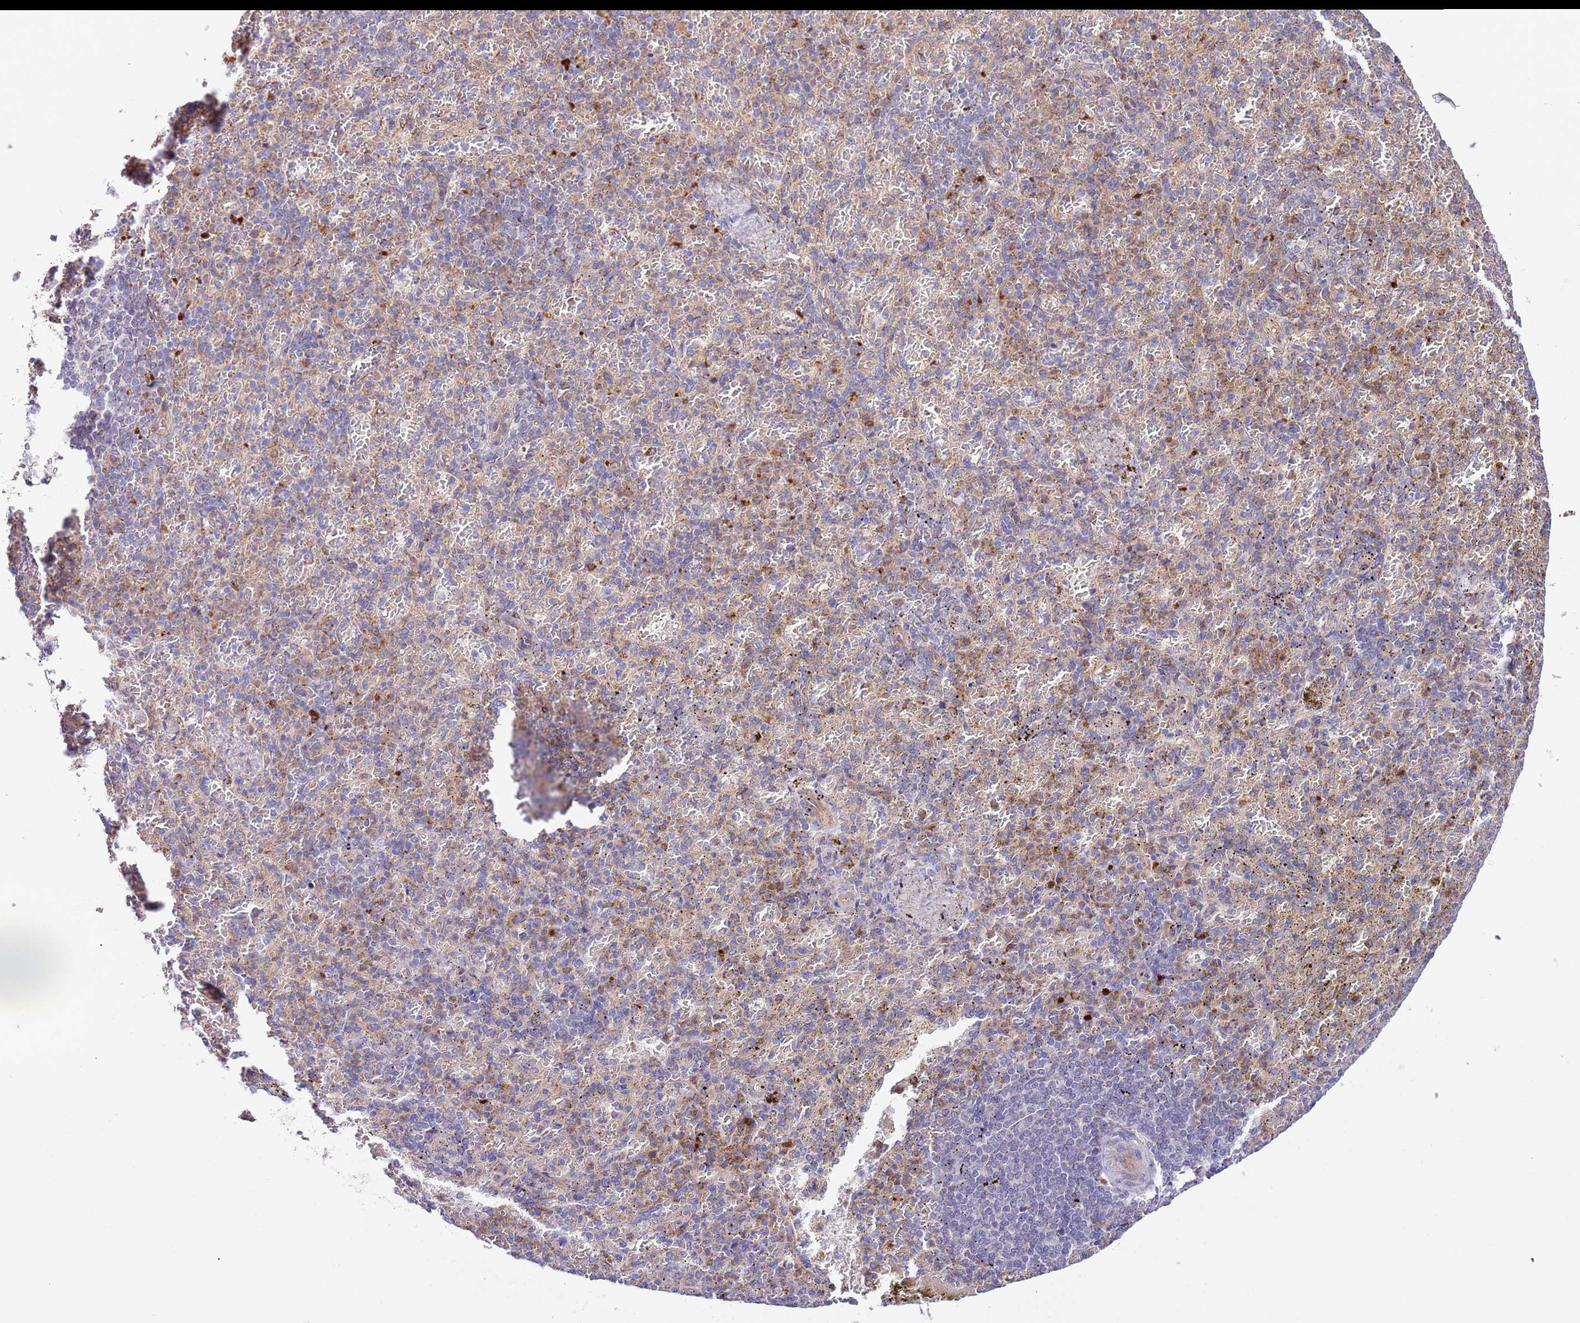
{"staining": {"intensity": "strong", "quantity": "<25%", "location": "cytoplasmic/membranous"}, "tissue": "spleen", "cell_type": "Cells in red pulp", "image_type": "normal", "snomed": [{"axis": "morphology", "description": "Normal tissue, NOS"}, {"axis": "topography", "description": "Spleen"}], "caption": "This image shows unremarkable spleen stained with IHC to label a protein in brown. The cytoplasmic/membranous of cells in red pulp show strong positivity for the protein. Nuclei are counter-stained blue.", "gene": "DOCK6", "patient": {"sex": "female", "age": 74}}